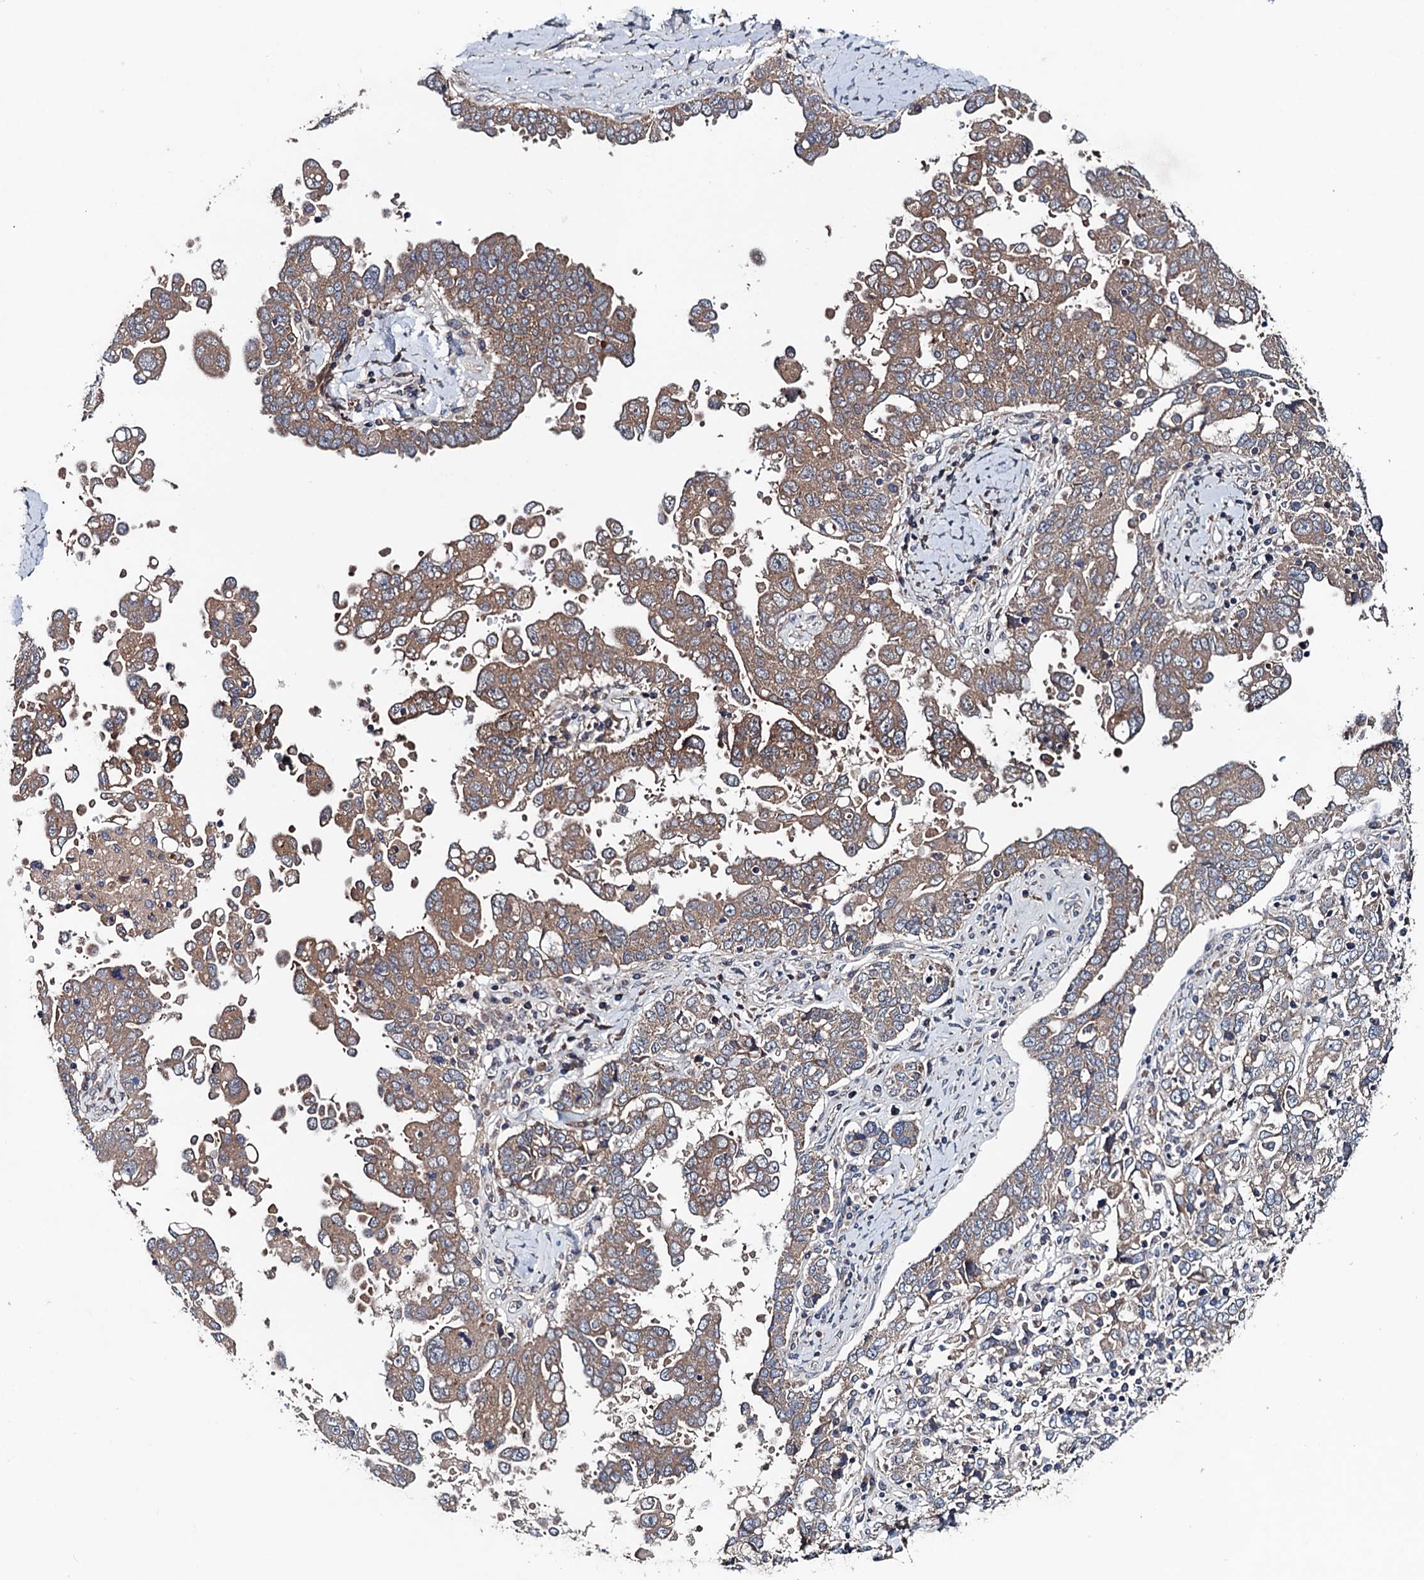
{"staining": {"intensity": "moderate", "quantity": ">75%", "location": "cytoplasmic/membranous"}, "tissue": "ovarian cancer", "cell_type": "Tumor cells", "image_type": "cancer", "snomed": [{"axis": "morphology", "description": "Carcinoma, endometroid"}, {"axis": "topography", "description": "Ovary"}], "caption": "There is medium levels of moderate cytoplasmic/membranous staining in tumor cells of ovarian endometroid carcinoma, as demonstrated by immunohistochemical staining (brown color).", "gene": "BLTP3B", "patient": {"sex": "female", "age": 62}}